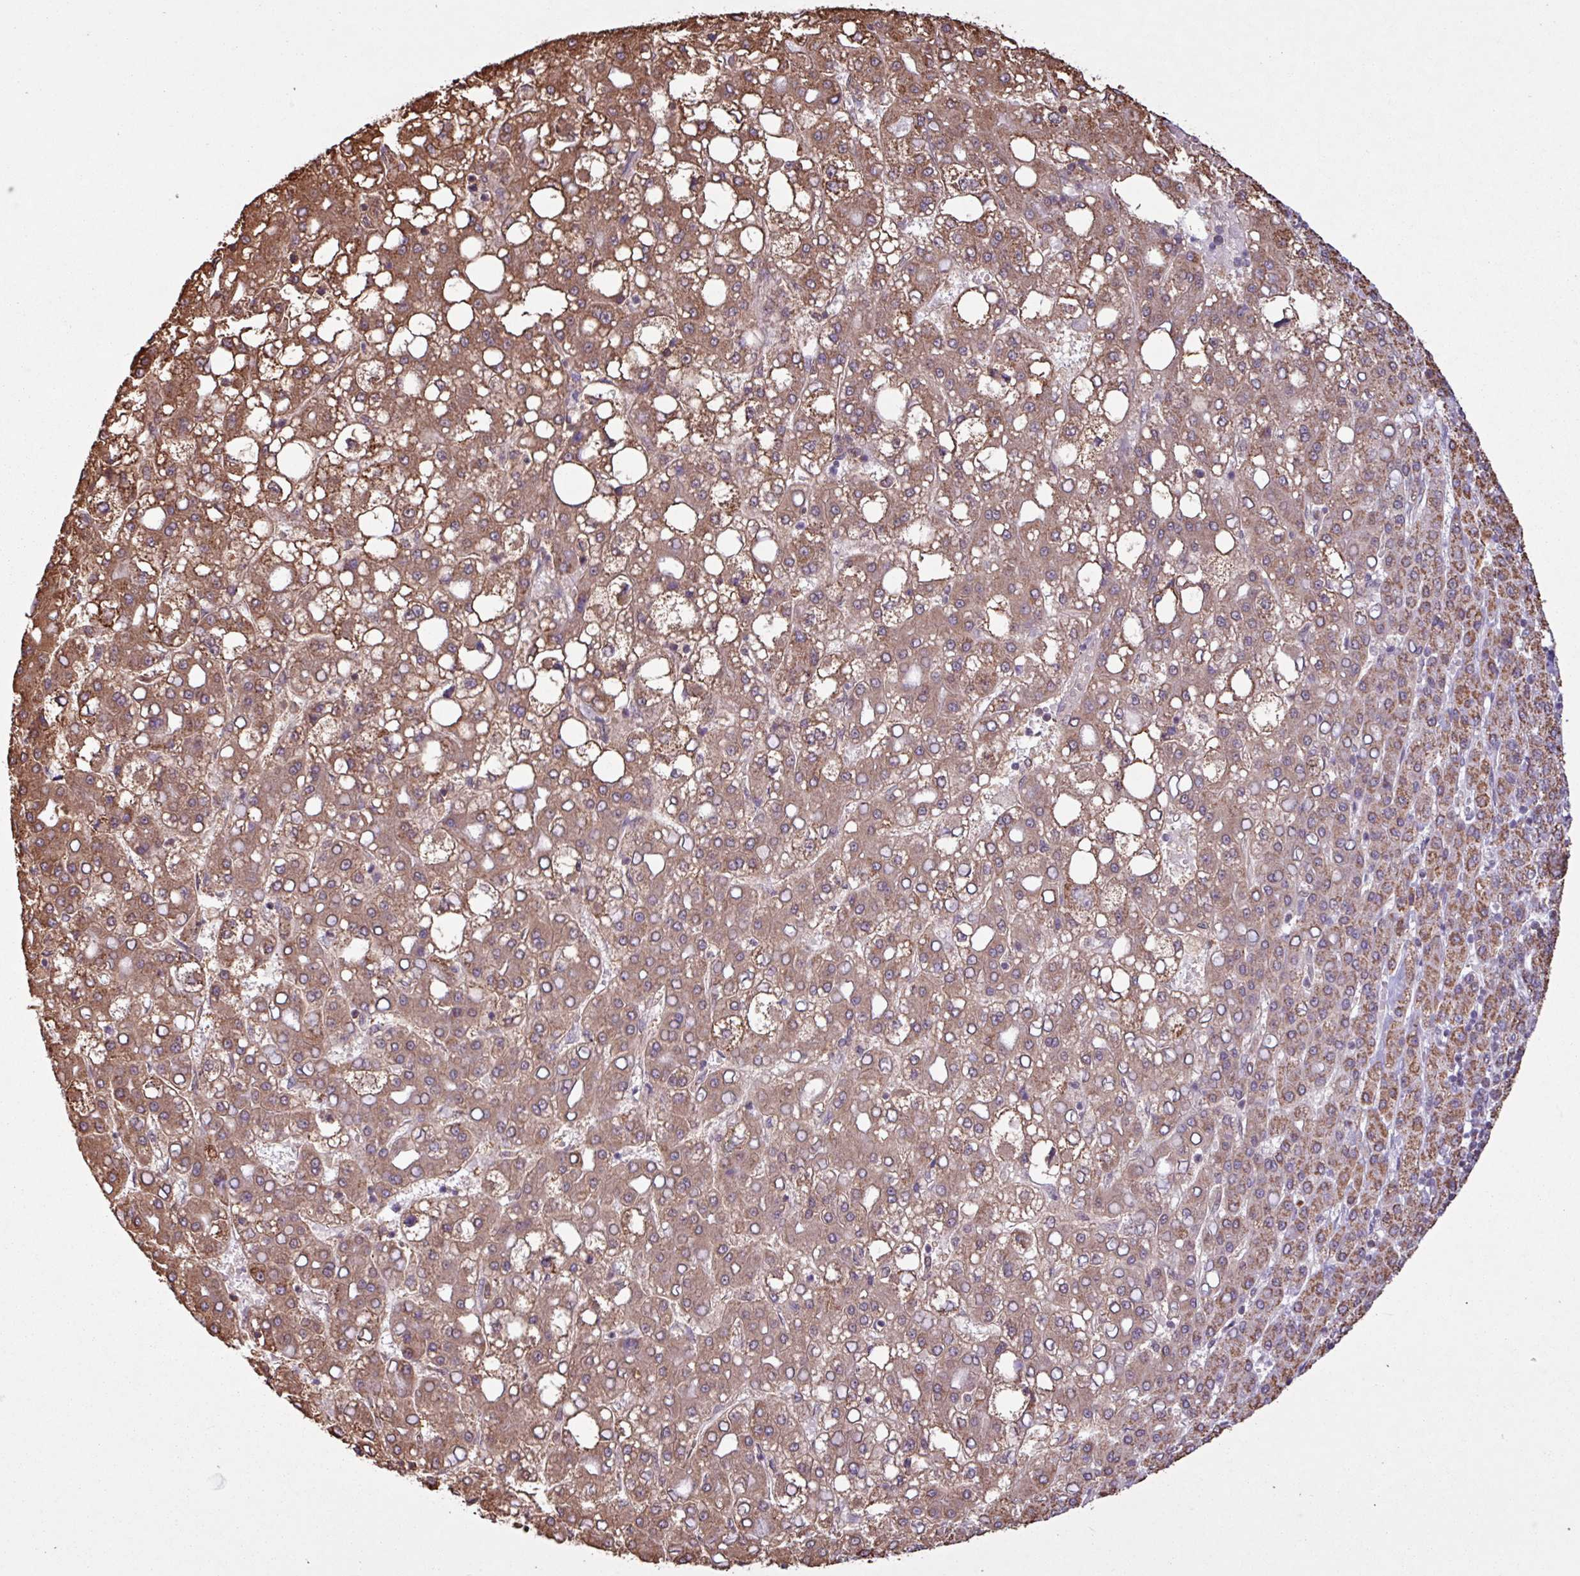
{"staining": {"intensity": "moderate", "quantity": ">75%", "location": "cytoplasmic/membranous"}, "tissue": "liver cancer", "cell_type": "Tumor cells", "image_type": "cancer", "snomed": [{"axis": "morphology", "description": "Carcinoma, Hepatocellular, NOS"}, {"axis": "topography", "description": "Liver"}], "caption": "Moderate cytoplasmic/membranous expression is present in about >75% of tumor cells in liver cancer. (Brightfield microscopy of DAB IHC at high magnification).", "gene": "ALG8", "patient": {"sex": "male", "age": 65}}